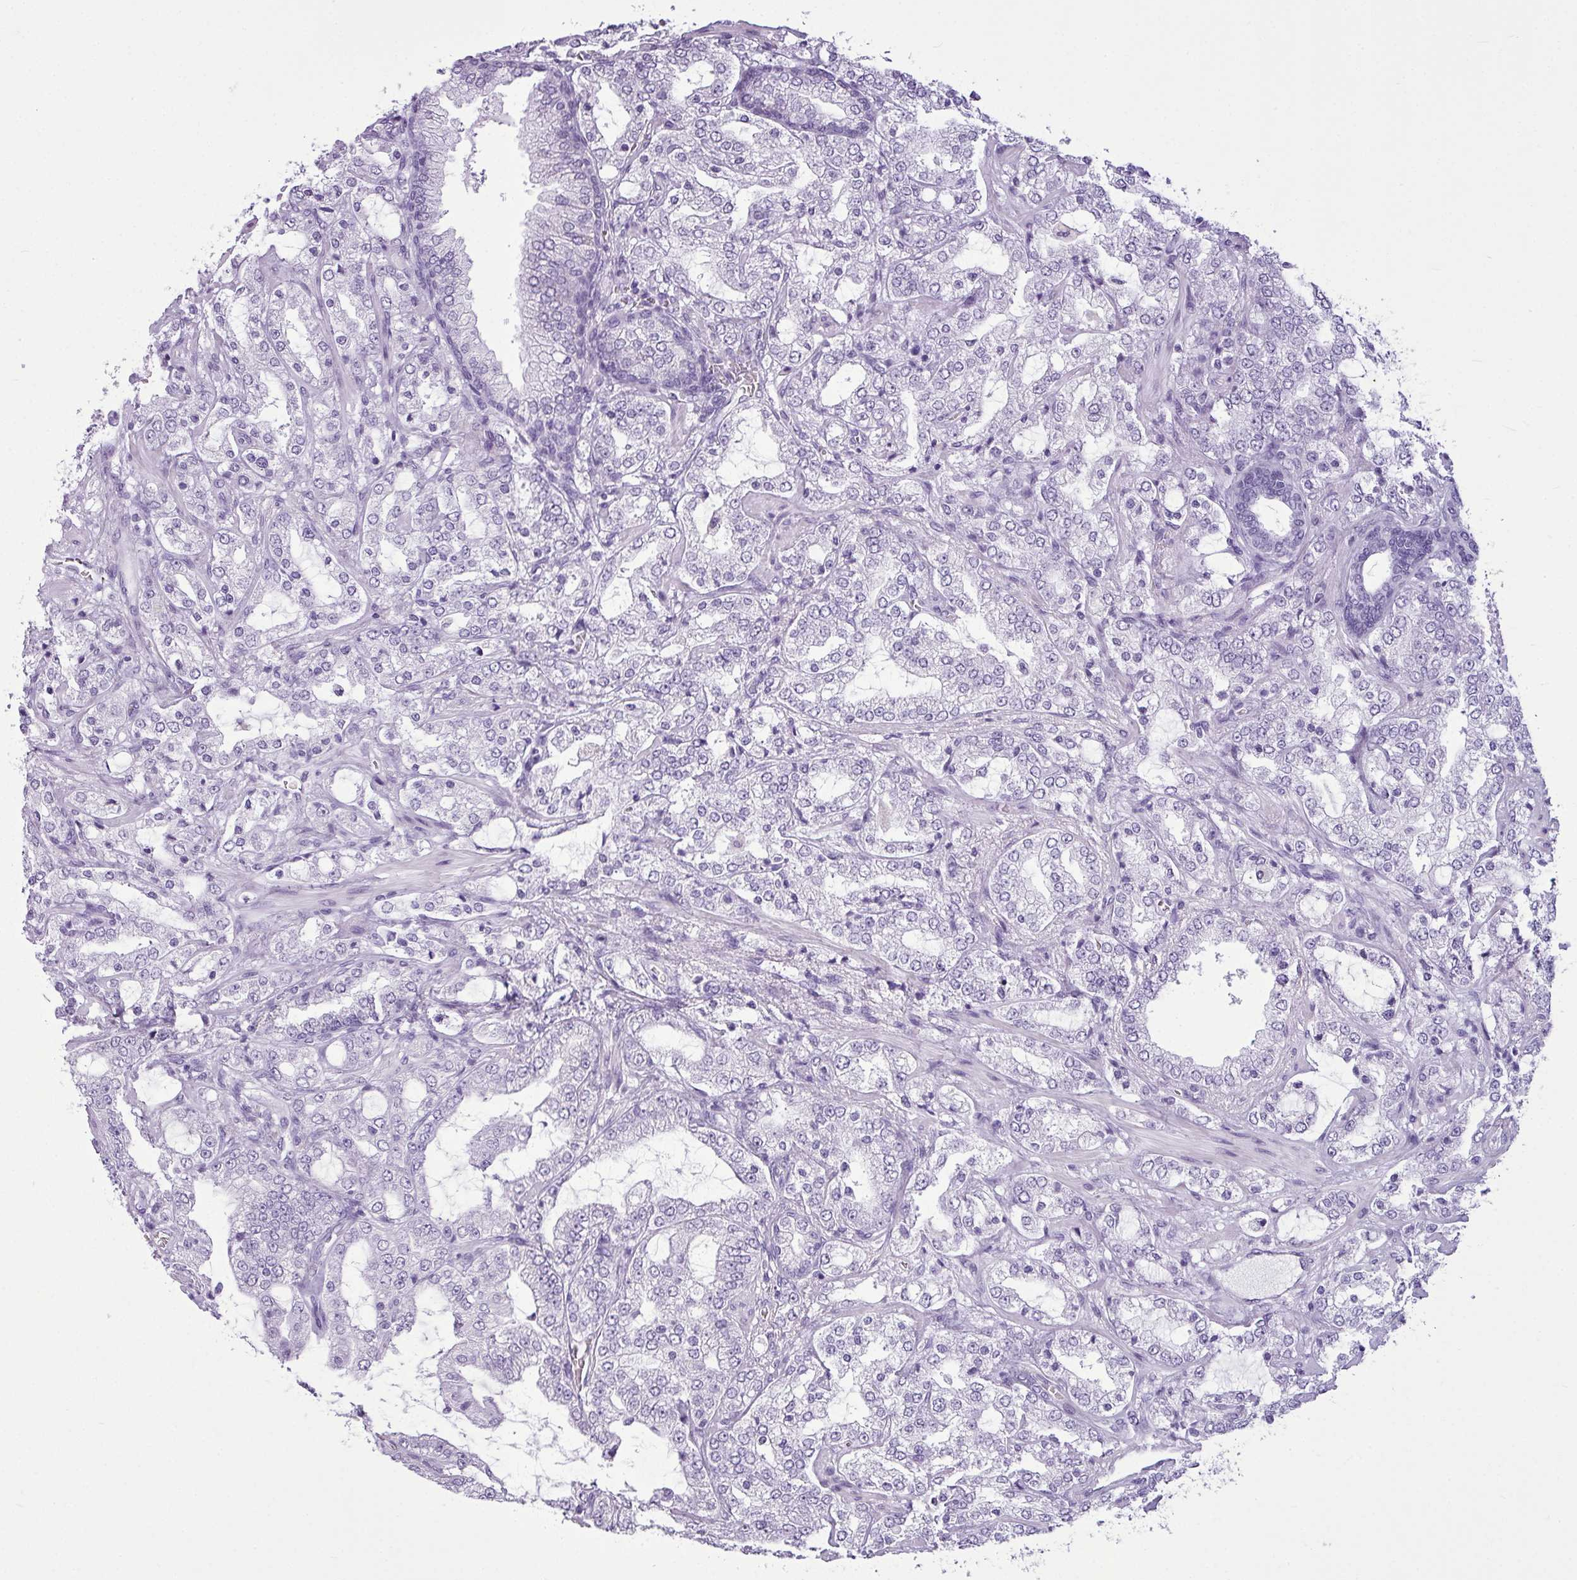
{"staining": {"intensity": "negative", "quantity": "none", "location": "none"}, "tissue": "prostate cancer", "cell_type": "Tumor cells", "image_type": "cancer", "snomed": [{"axis": "morphology", "description": "Adenocarcinoma, High grade"}, {"axis": "topography", "description": "Prostate"}], "caption": "This is an IHC image of prostate cancer. There is no positivity in tumor cells.", "gene": "AMY1B", "patient": {"sex": "male", "age": 64}}